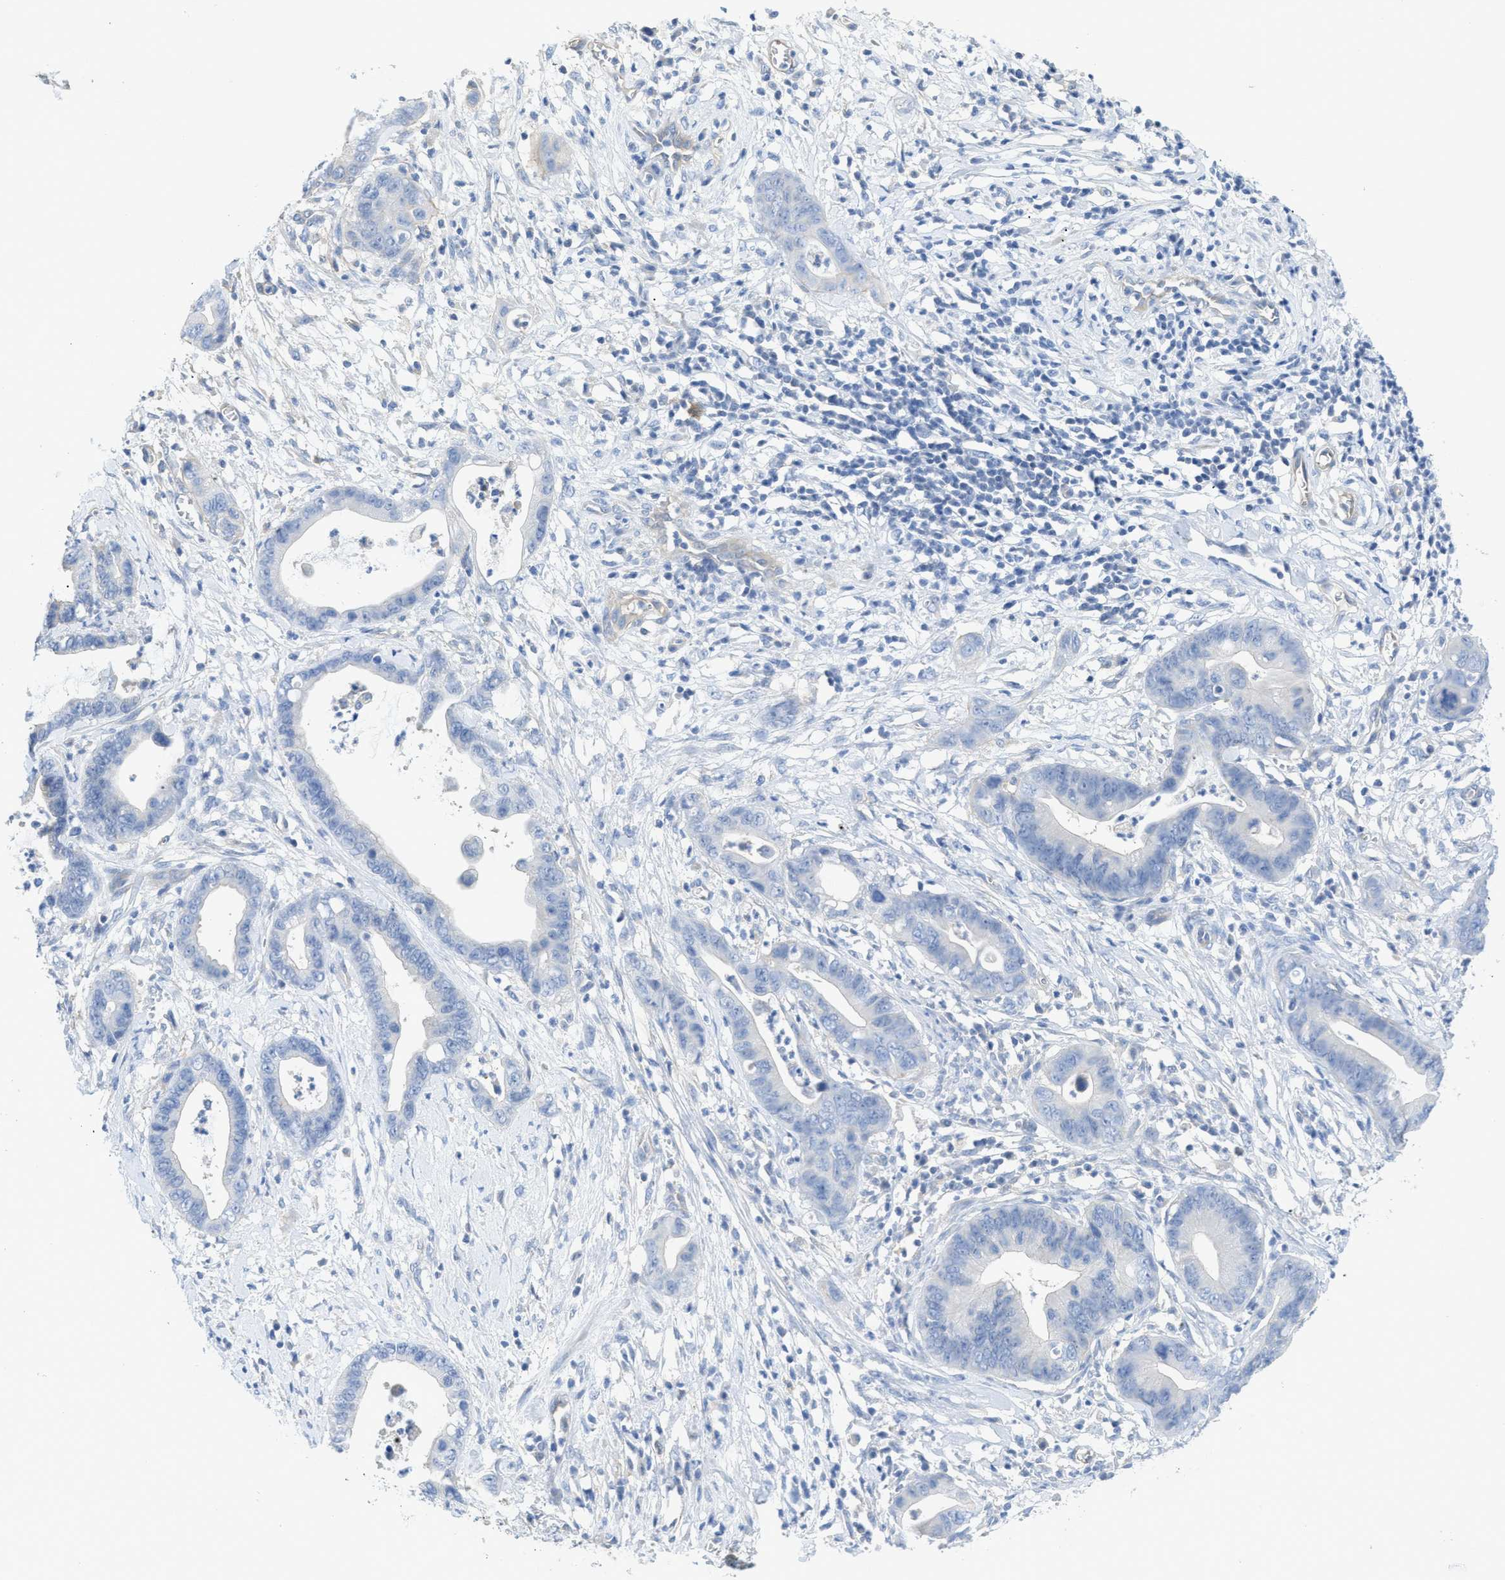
{"staining": {"intensity": "negative", "quantity": "none", "location": "none"}, "tissue": "cervical cancer", "cell_type": "Tumor cells", "image_type": "cancer", "snomed": [{"axis": "morphology", "description": "Adenocarcinoma, NOS"}, {"axis": "topography", "description": "Cervix"}], "caption": "Immunohistochemical staining of adenocarcinoma (cervical) demonstrates no significant expression in tumor cells.", "gene": "MYL3", "patient": {"sex": "female", "age": 44}}